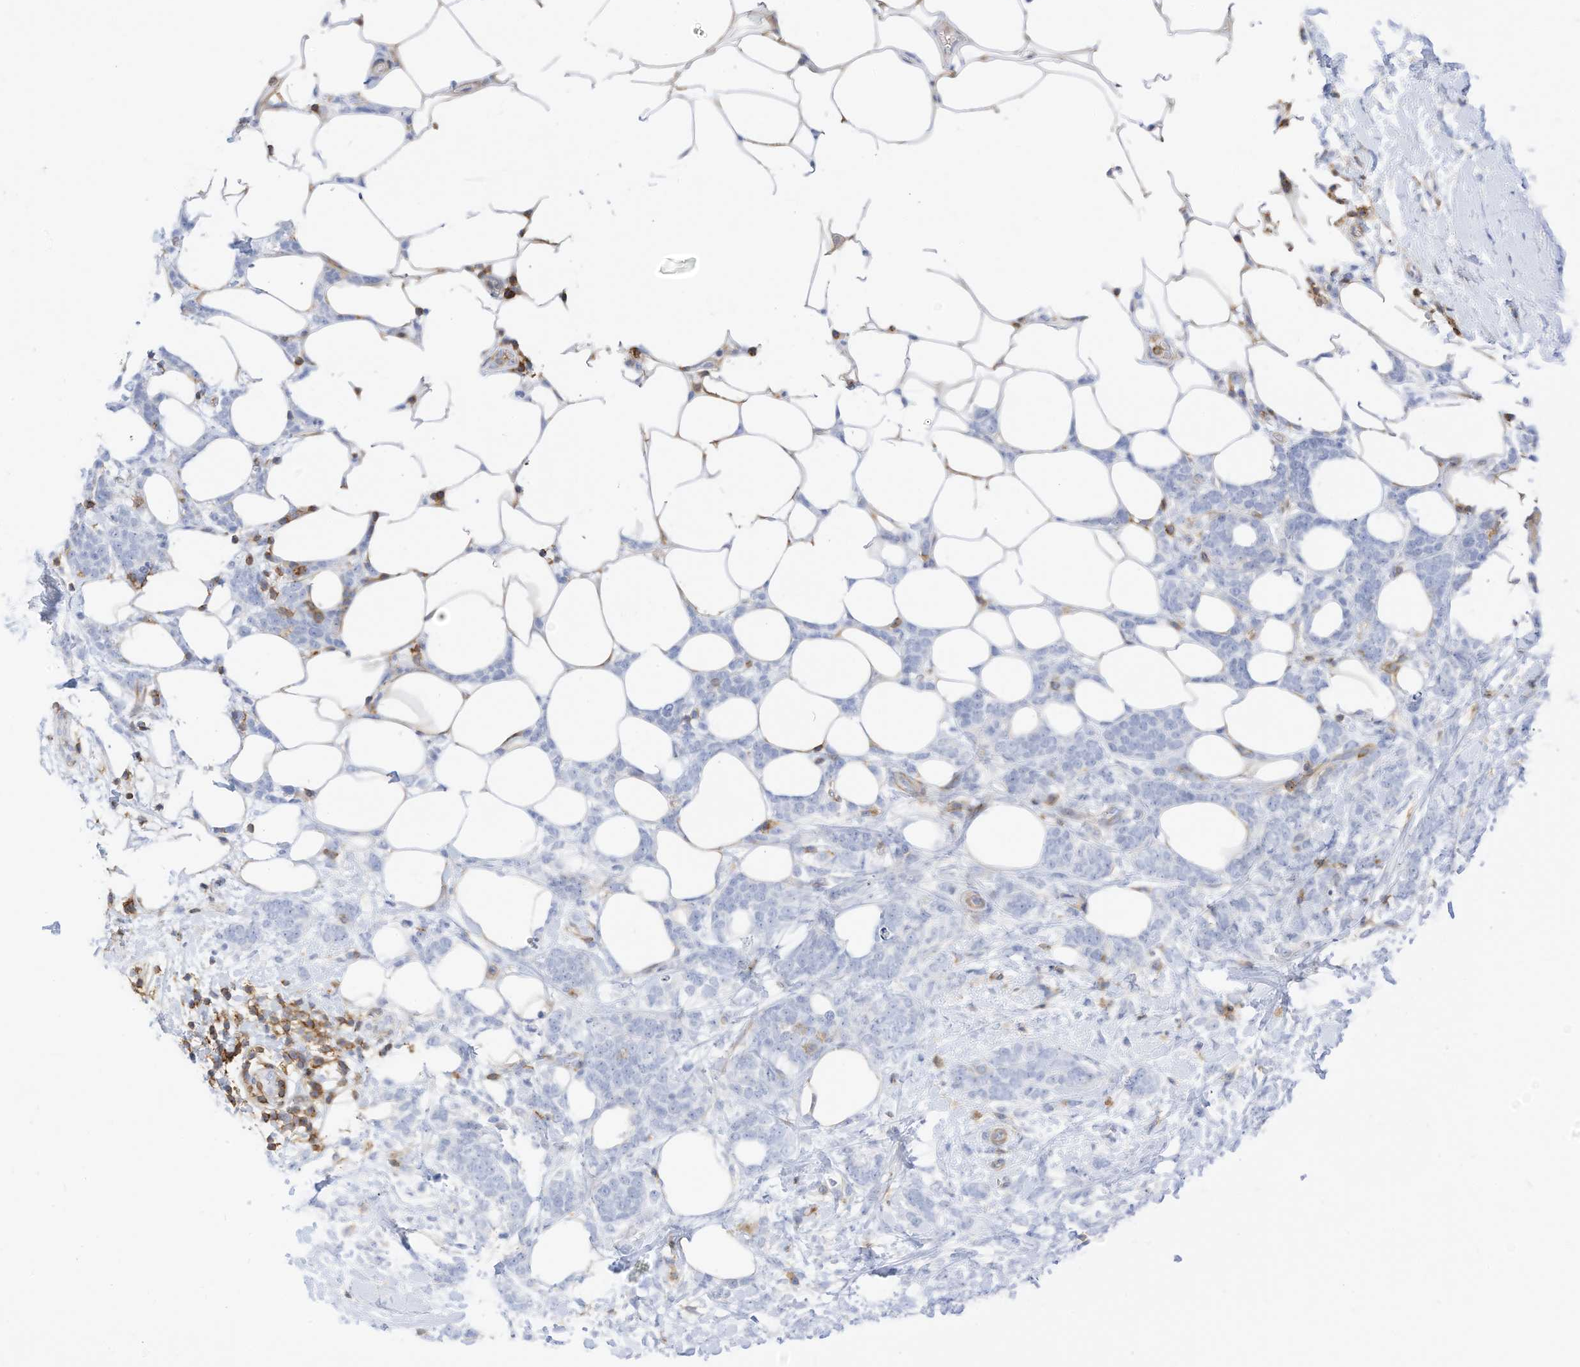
{"staining": {"intensity": "negative", "quantity": "none", "location": "none"}, "tissue": "breast cancer", "cell_type": "Tumor cells", "image_type": "cancer", "snomed": [{"axis": "morphology", "description": "Lobular carcinoma"}, {"axis": "topography", "description": "Breast"}], "caption": "Tumor cells are negative for protein expression in human breast cancer (lobular carcinoma).", "gene": "TXNDC9", "patient": {"sex": "female", "age": 58}}